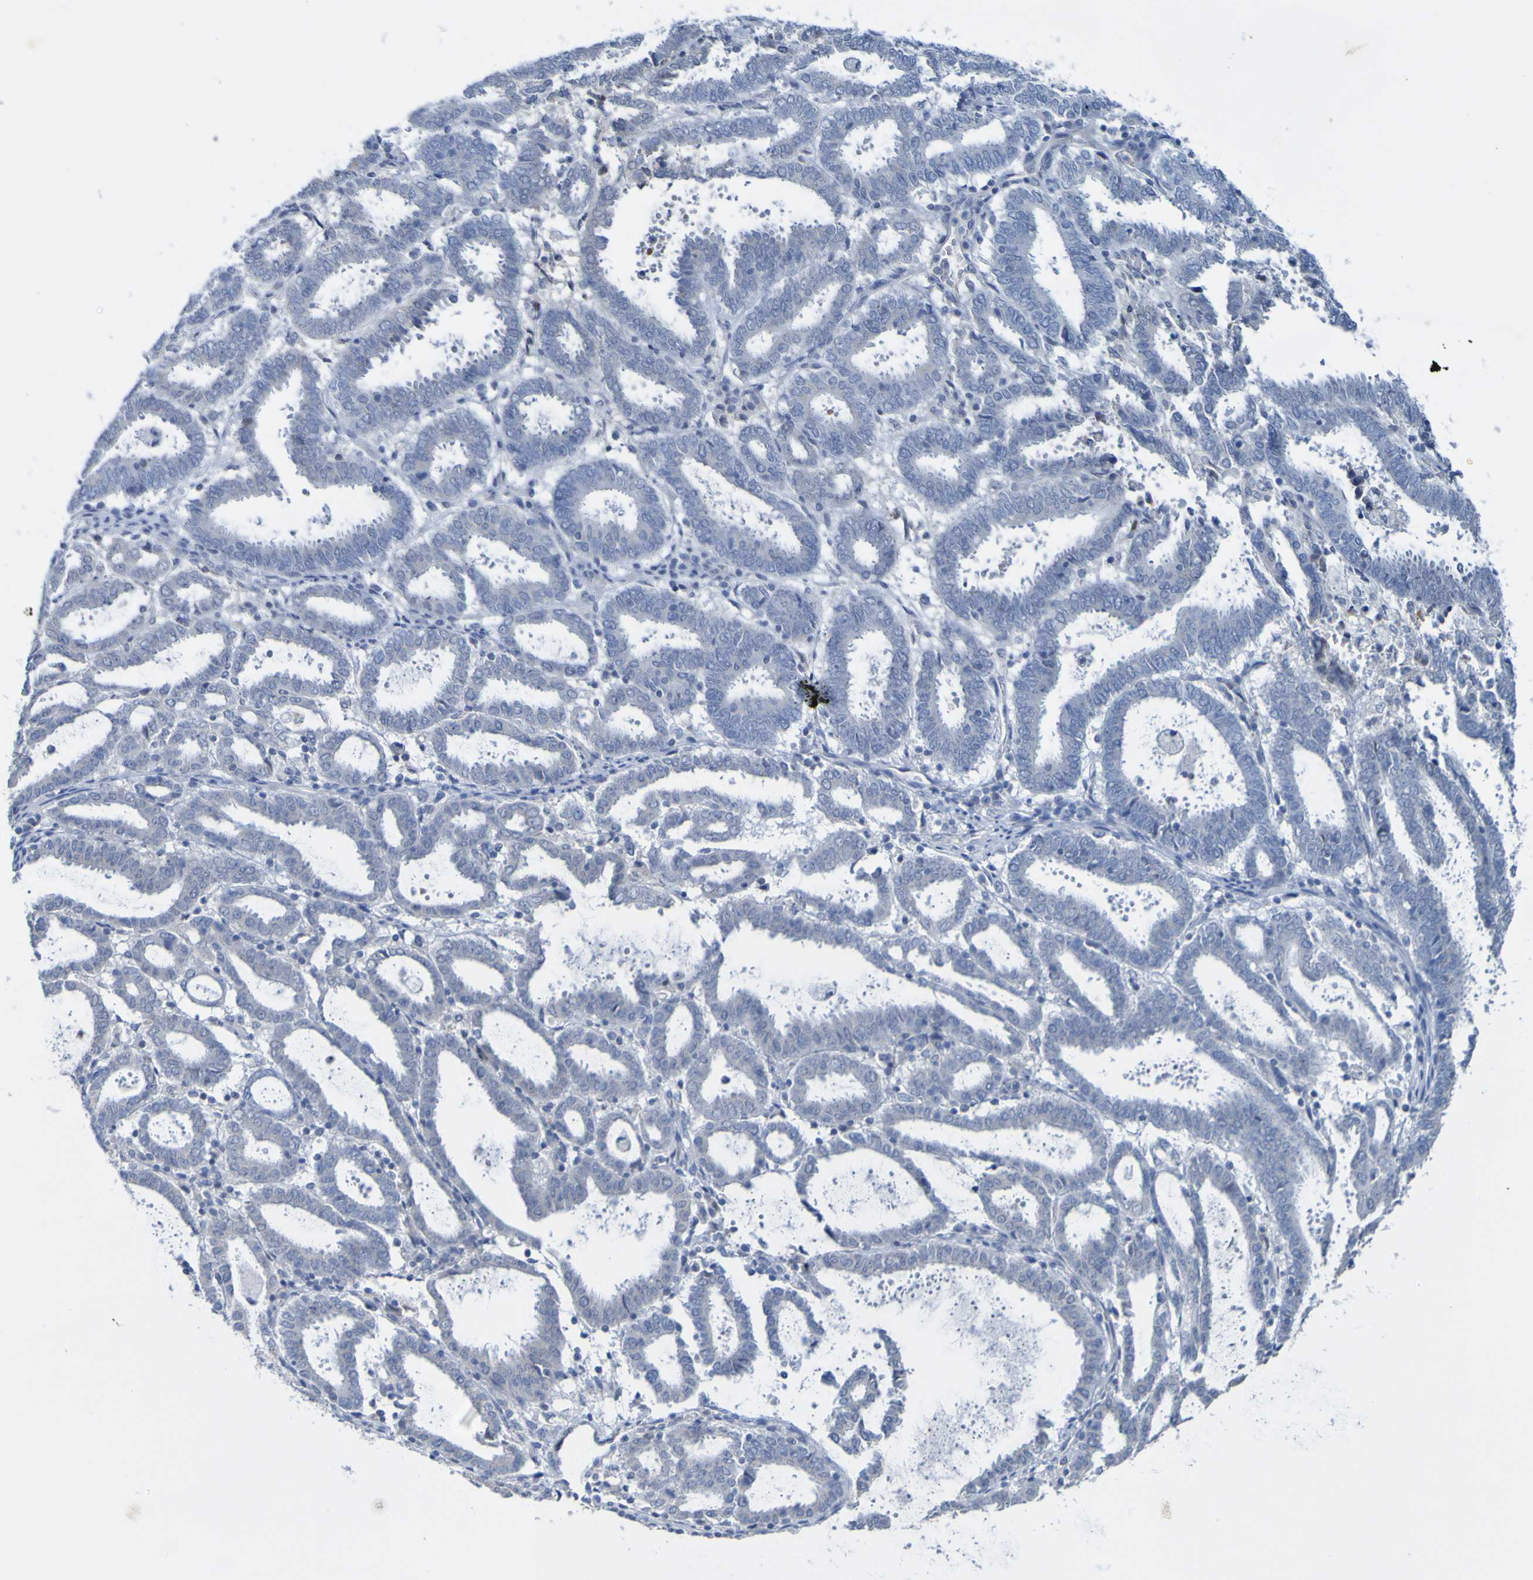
{"staining": {"intensity": "negative", "quantity": "none", "location": "none"}, "tissue": "endometrial cancer", "cell_type": "Tumor cells", "image_type": "cancer", "snomed": [{"axis": "morphology", "description": "Adenocarcinoma, NOS"}, {"axis": "topography", "description": "Uterus"}], "caption": "DAB (3,3'-diaminobenzidine) immunohistochemical staining of human endometrial cancer (adenocarcinoma) demonstrates no significant expression in tumor cells.", "gene": "ACMSD", "patient": {"sex": "female", "age": 83}}